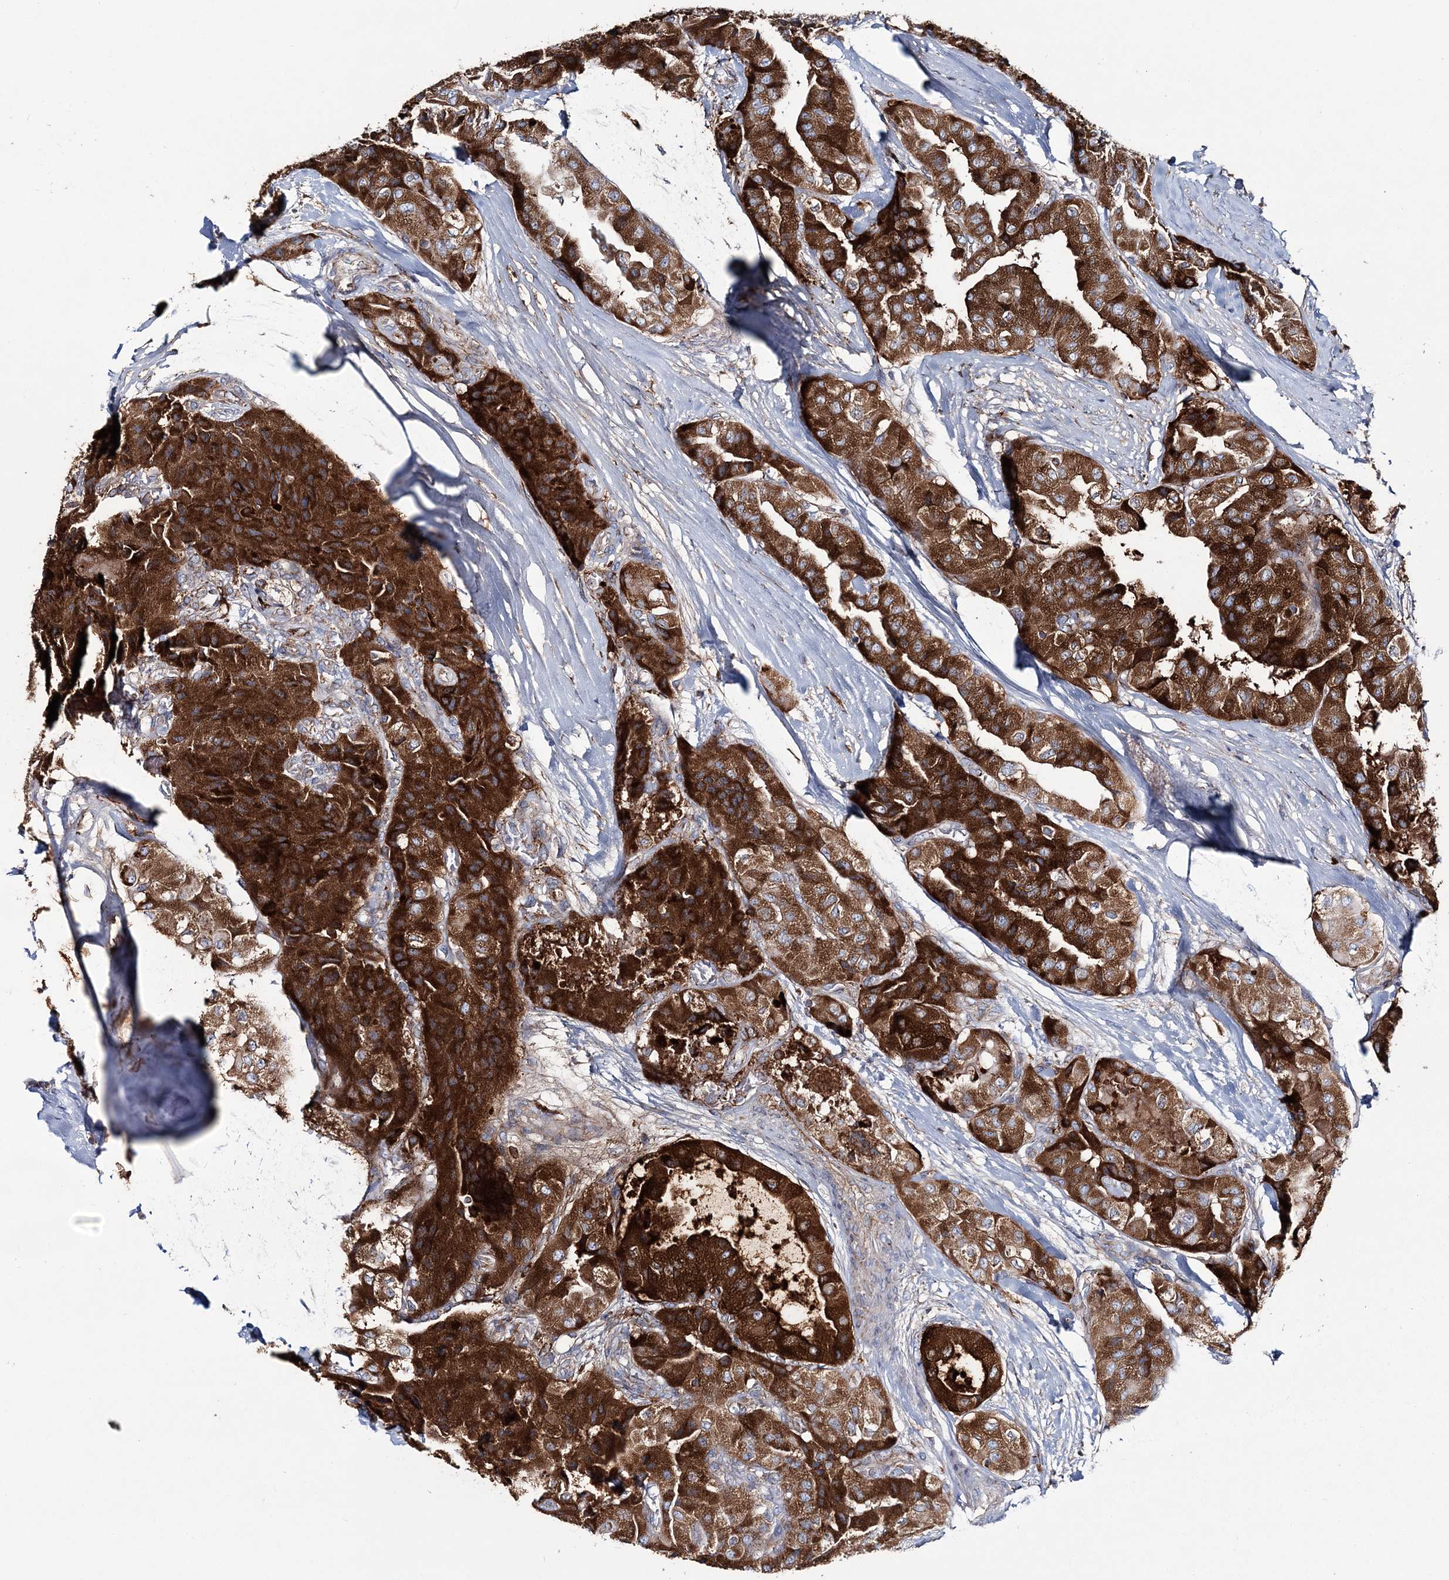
{"staining": {"intensity": "strong", "quantity": ">75%", "location": "cytoplasmic/membranous"}, "tissue": "thyroid cancer", "cell_type": "Tumor cells", "image_type": "cancer", "snomed": [{"axis": "morphology", "description": "Papillary adenocarcinoma, NOS"}, {"axis": "topography", "description": "Thyroid gland"}], "caption": "High-power microscopy captured an IHC image of thyroid cancer (papillary adenocarcinoma), revealing strong cytoplasmic/membranous positivity in about >75% of tumor cells.", "gene": "ARHGAP6", "patient": {"sex": "female", "age": 59}}